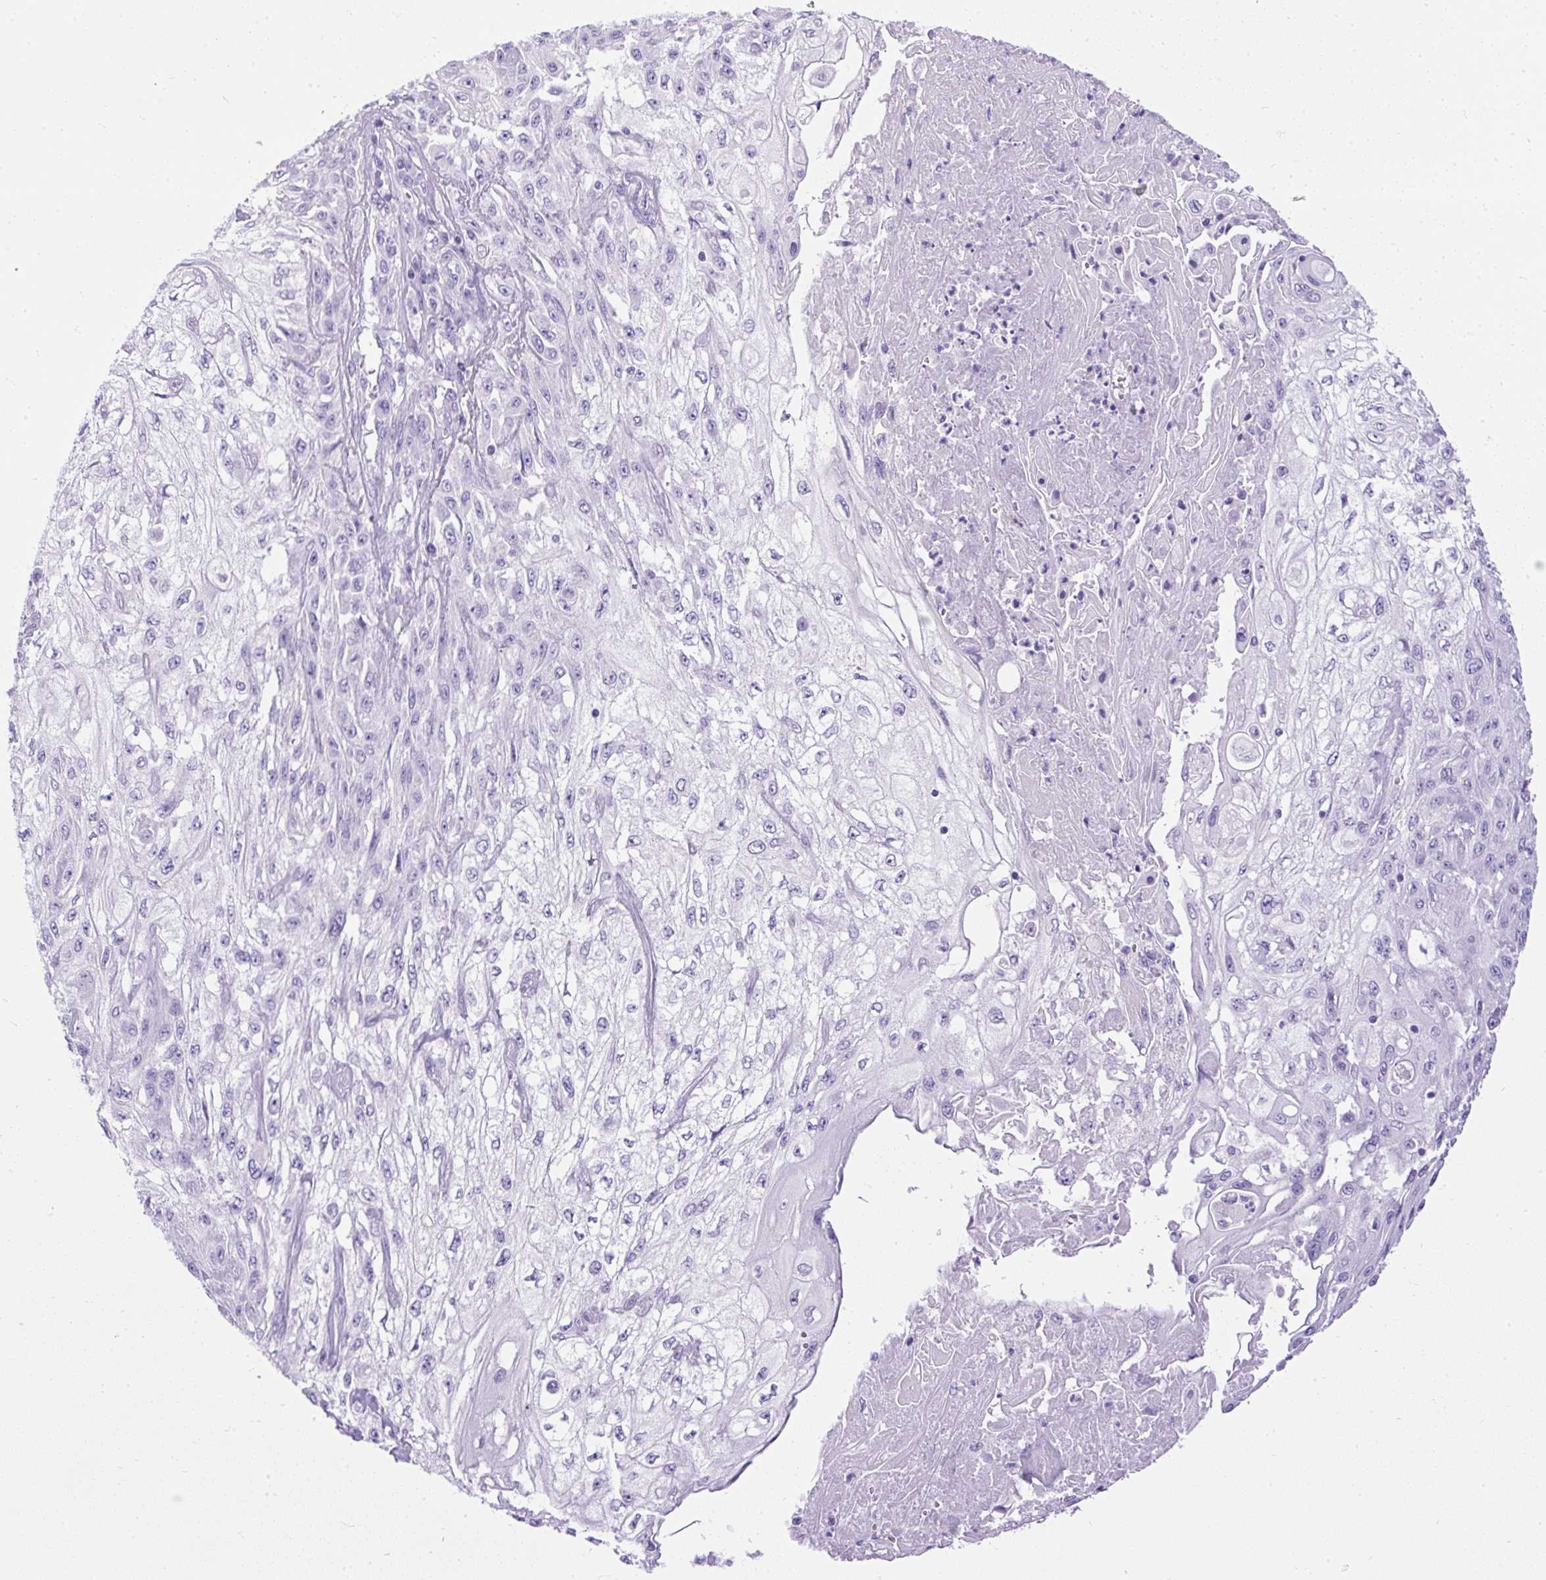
{"staining": {"intensity": "negative", "quantity": "none", "location": "none"}, "tissue": "skin cancer", "cell_type": "Tumor cells", "image_type": "cancer", "snomed": [{"axis": "morphology", "description": "Squamous cell carcinoma, NOS"}, {"axis": "morphology", "description": "Squamous cell carcinoma, metastatic, NOS"}, {"axis": "topography", "description": "Skin"}, {"axis": "topography", "description": "Lymph node"}], "caption": "The micrograph demonstrates no staining of tumor cells in skin cancer (metastatic squamous cell carcinoma).", "gene": "UPP1", "patient": {"sex": "male", "age": 75}}